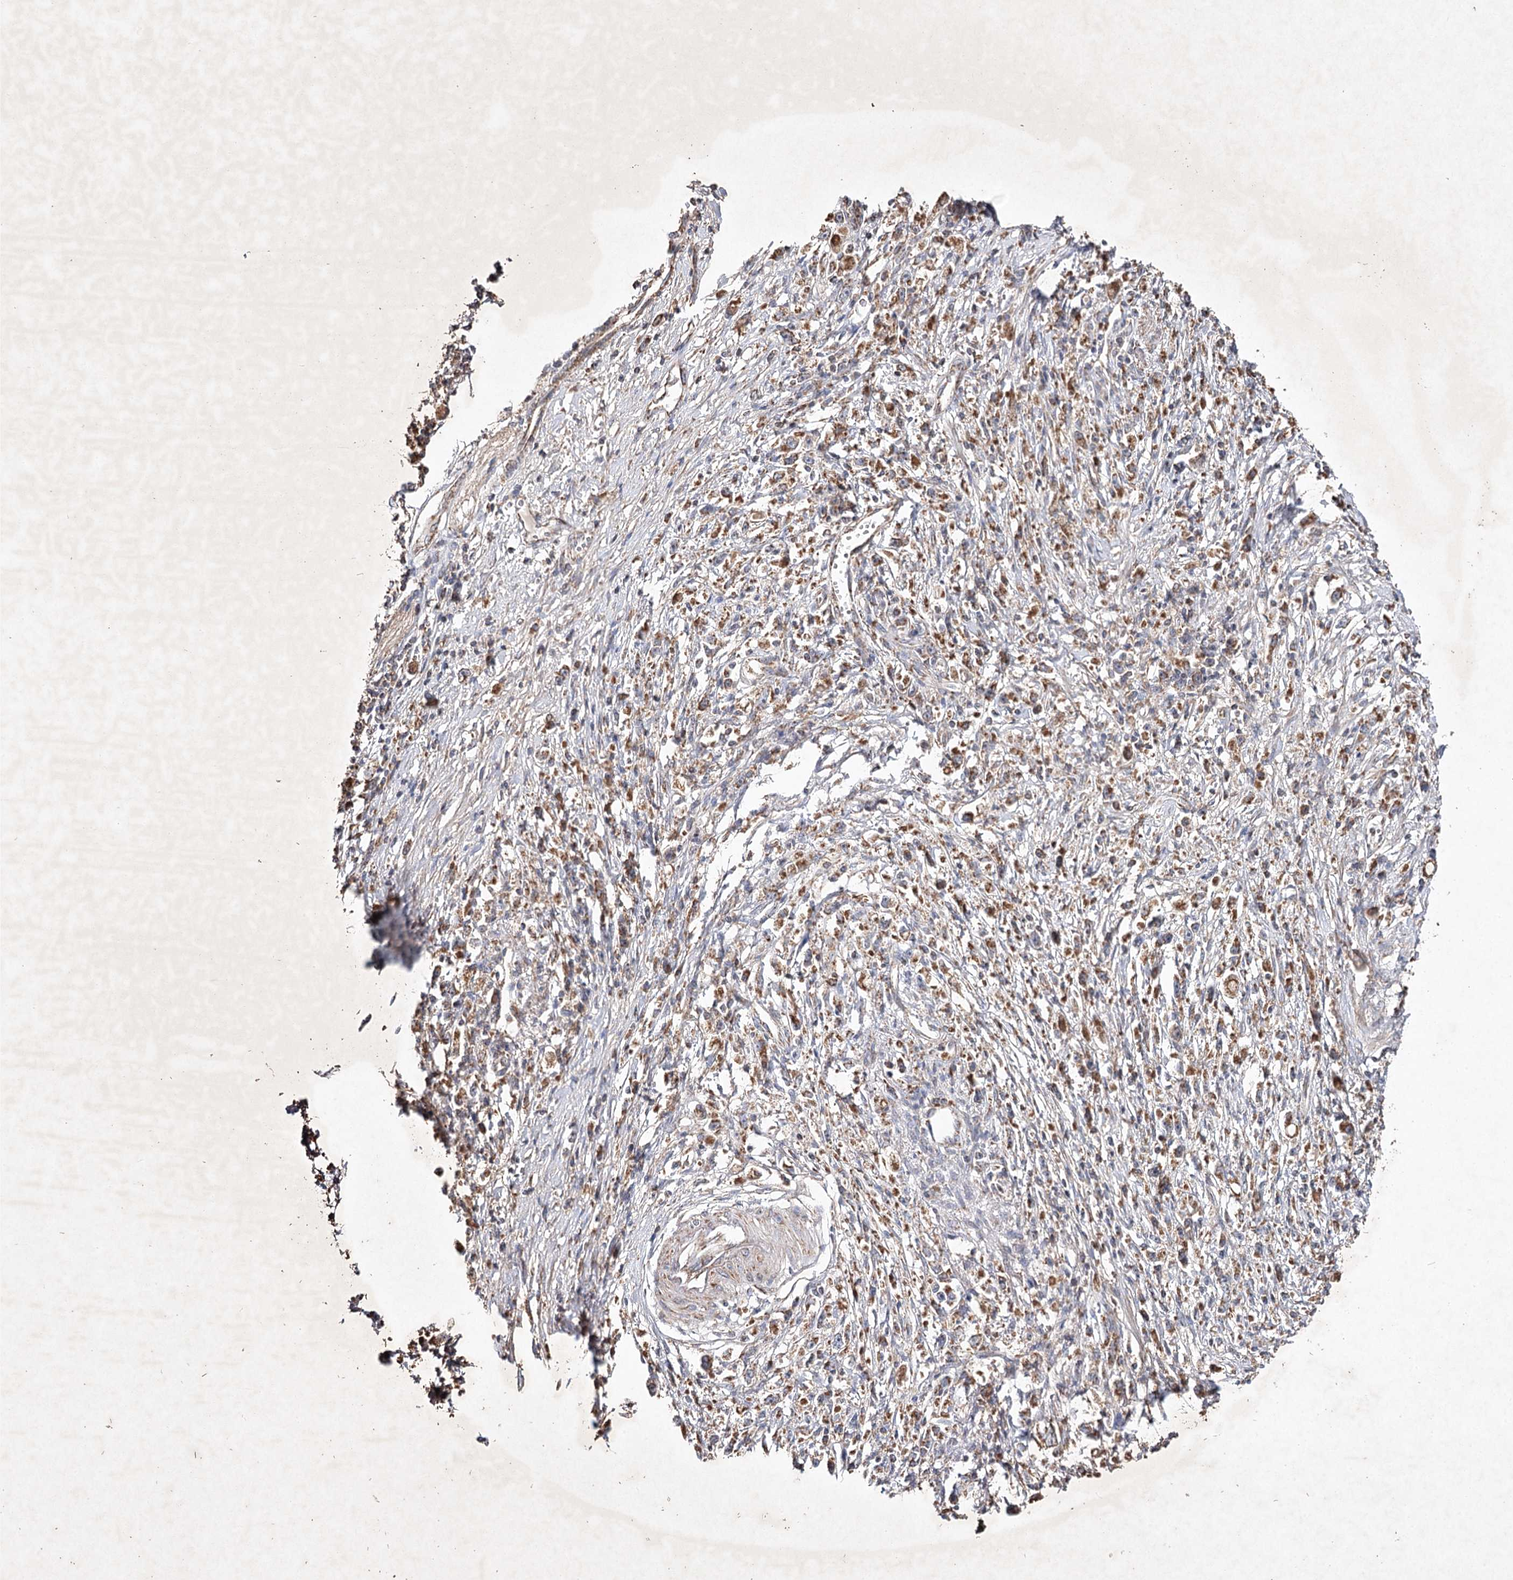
{"staining": {"intensity": "moderate", "quantity": ">75%", "location": "cytoplasmic/membranous"}, "tissue": "stomach cancer", "cell_type": "Tumor cells", "image_type": "cancer", "snomed": [{"axis": "morphology", "description": "Adenocarcinoma, NOS"}, {"axis": "topography", "description": "Stomach"}], "caption": "Stomach cancer (adenocarcinoma) was stained to show a protein in brown. There is medium levels of moderate cytoplasmic/membranous expression in about >75% of tumor cells.", "gene": "PIK3CB", "patient": {"sex": "female", "age": 59}}